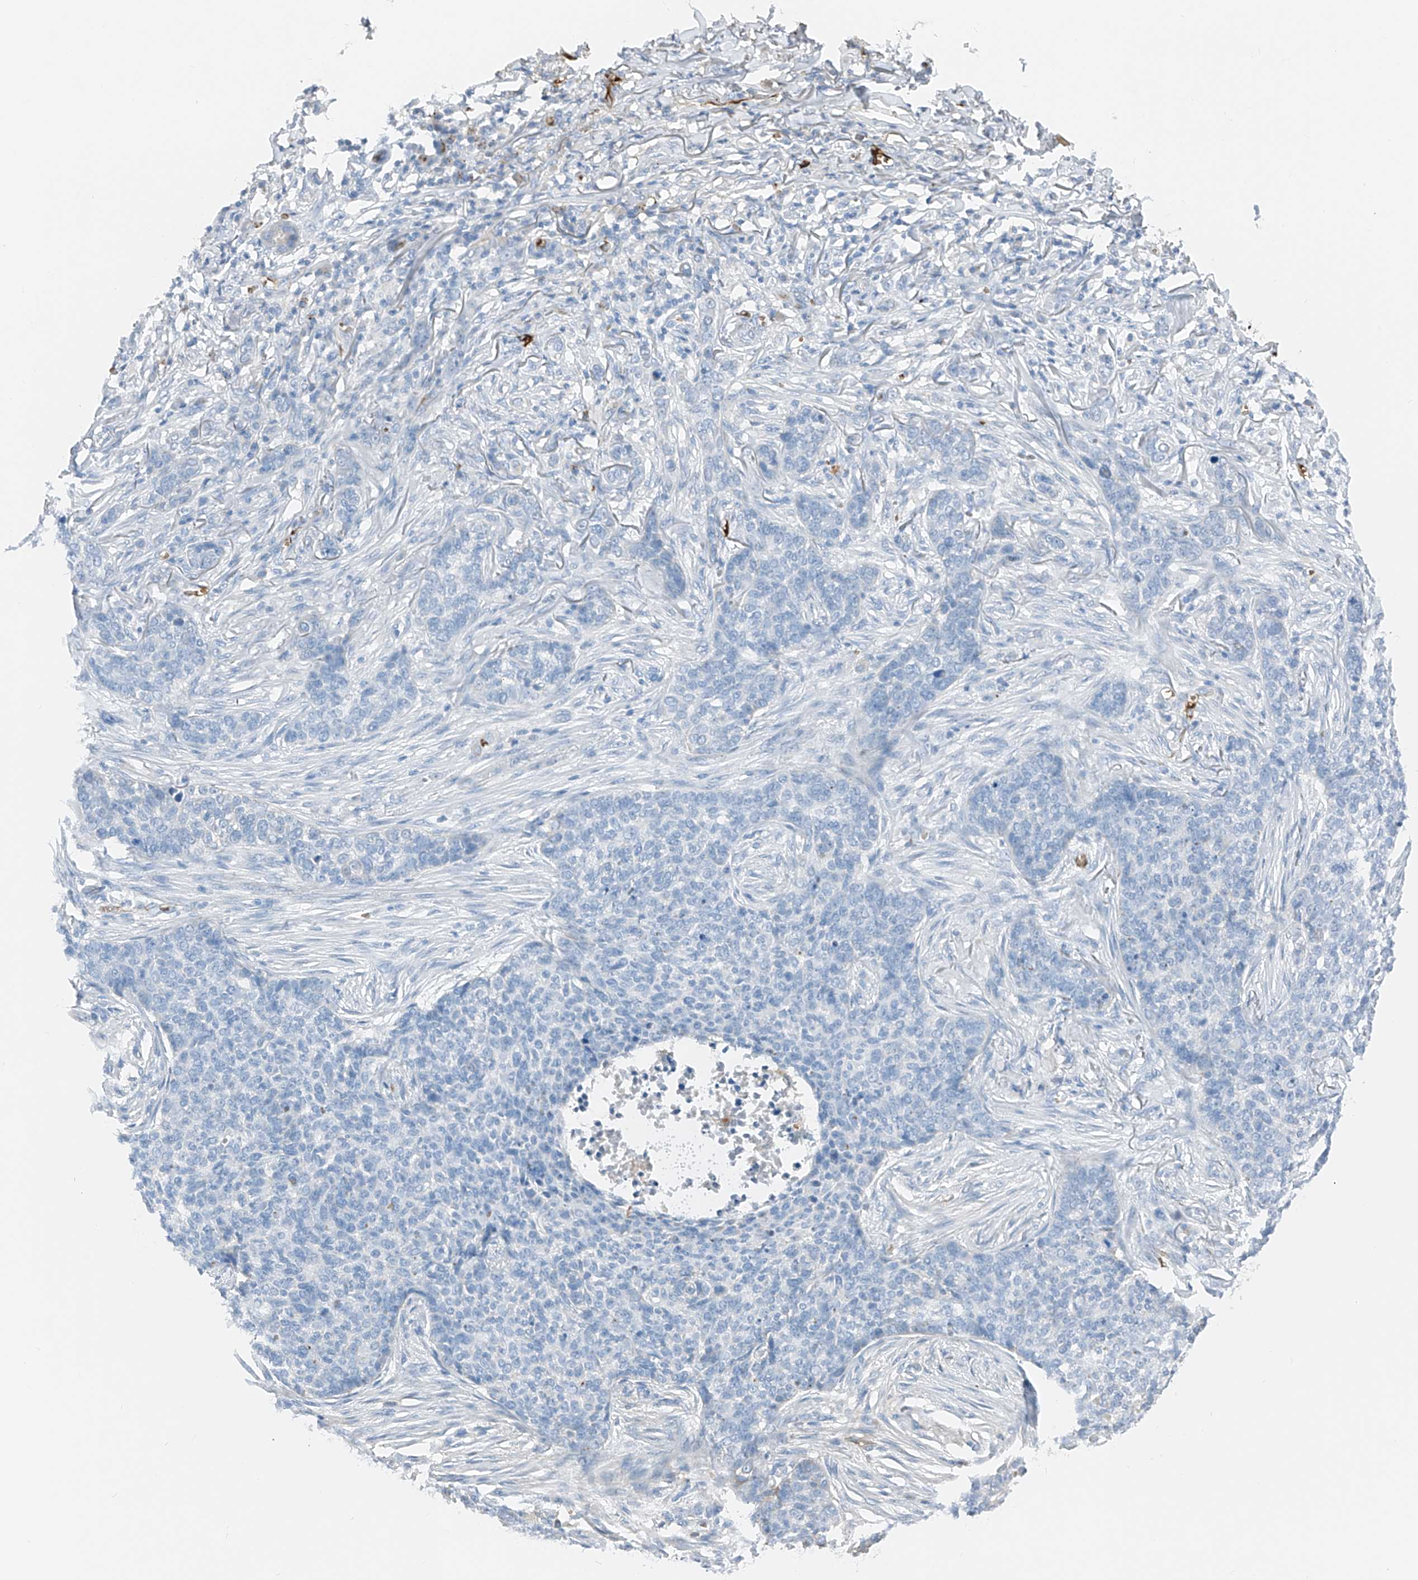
{"staining": {"intensity": "negative", "quantity": "none", "location": "none"}, "tissue": "skin cancer", "cell_type": "Tumor cells", "image_type": "cancer", "snomed": [{"axis": "morphology", "description": "Basal cell carcinoma"}, {"axis": "topography", "description": "Skin"}], "caption": "Tumor cells show no significant protein expression in skin cancer.", "gene": "PRSS23", "patient": {"sex": "male", "age": 85}}